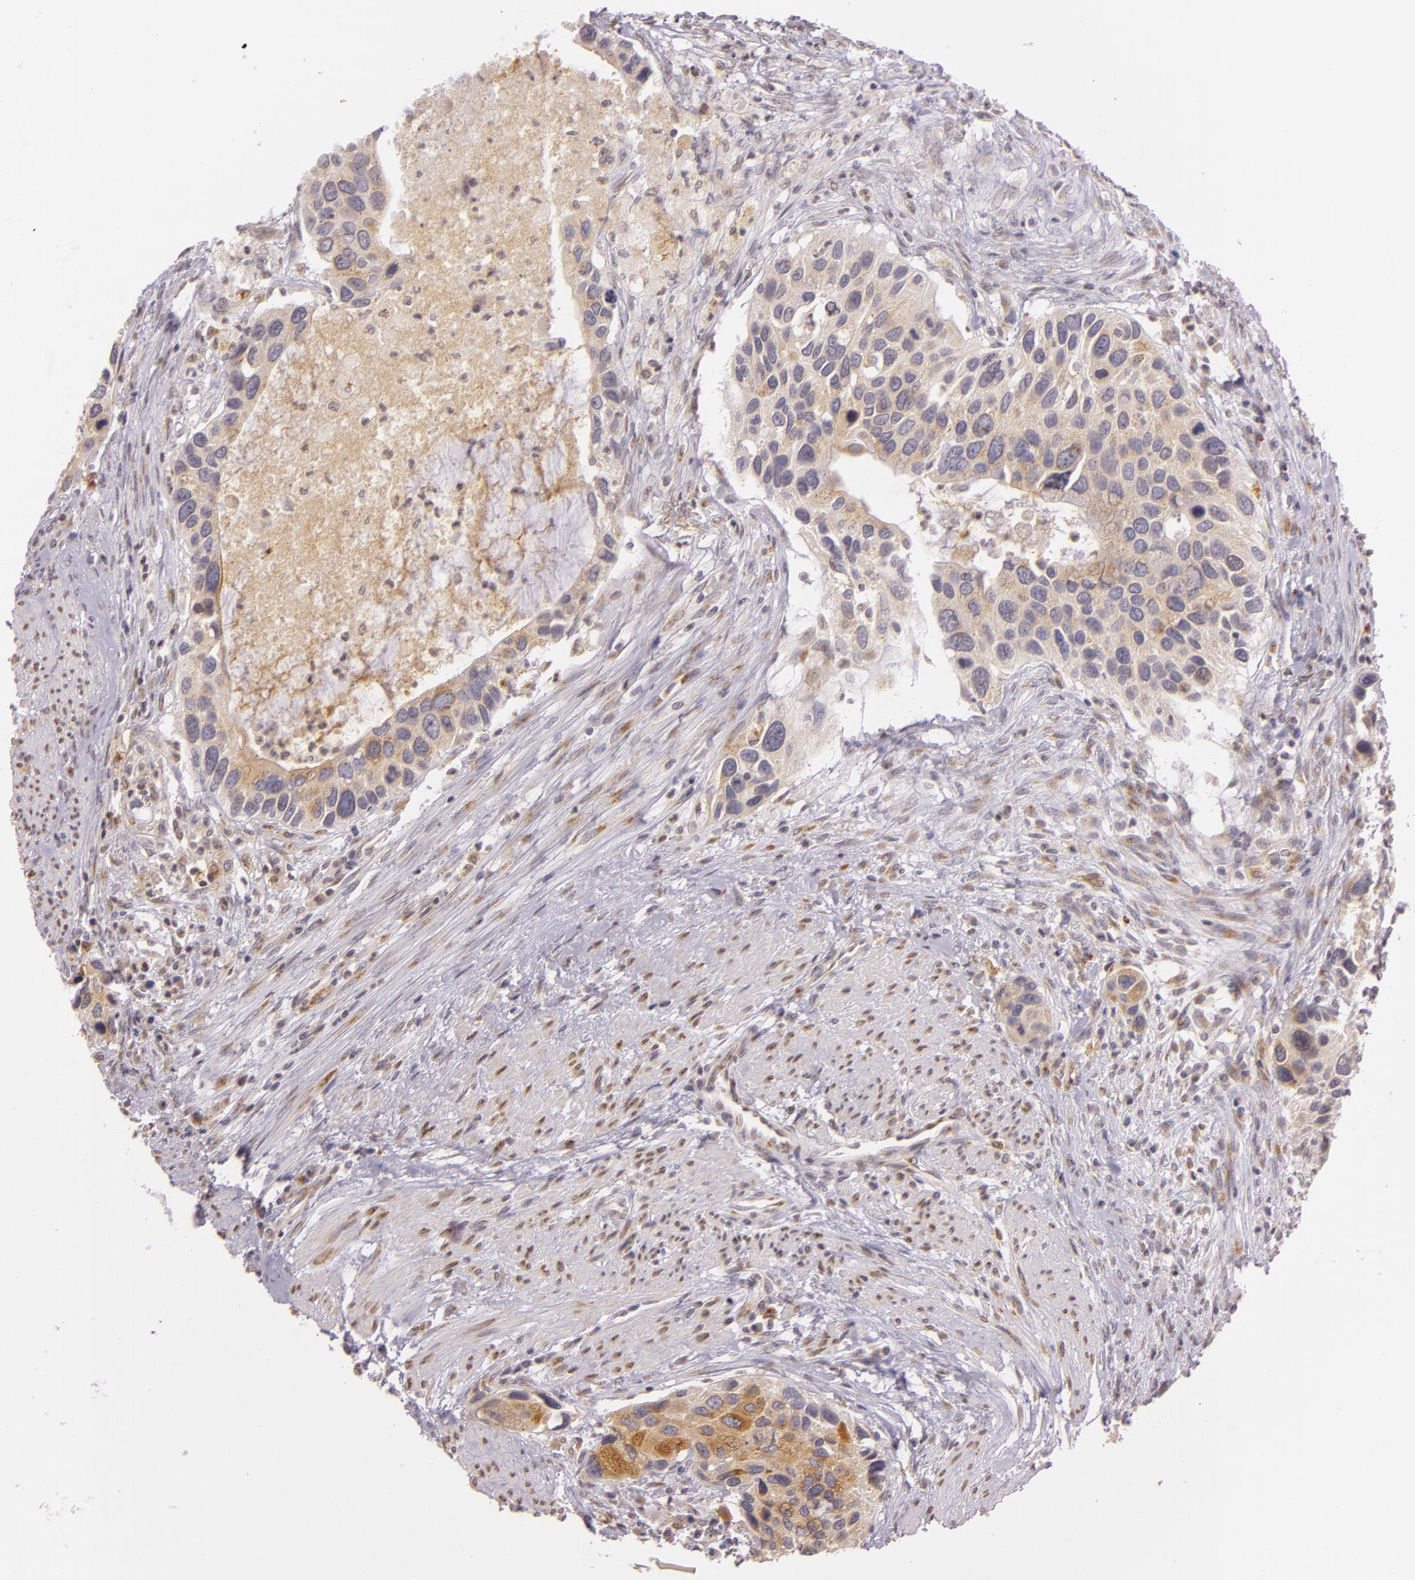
{"staining": {"intensity": "weak", "quantity": ">75%", "location": "cytoplasmic/membranous"}, "tissue": "urothelial cancer", "cell_type": "Tumor cells", "image_type": "cancer", "snomed": [{"axis": "morphology", "description": "Urothelial carcinoma, High grade"}, {"axis": "topography", "description": "Urinary bladder"}], "caption": "Immunohistochemical staining of human urothelial cancer exhibits low levels of weak cytoplasmic/membranous protein expression in about >75% of tumor cells.", "gene": "LGMN", "patient": {"sex": "male", "age": 66}}